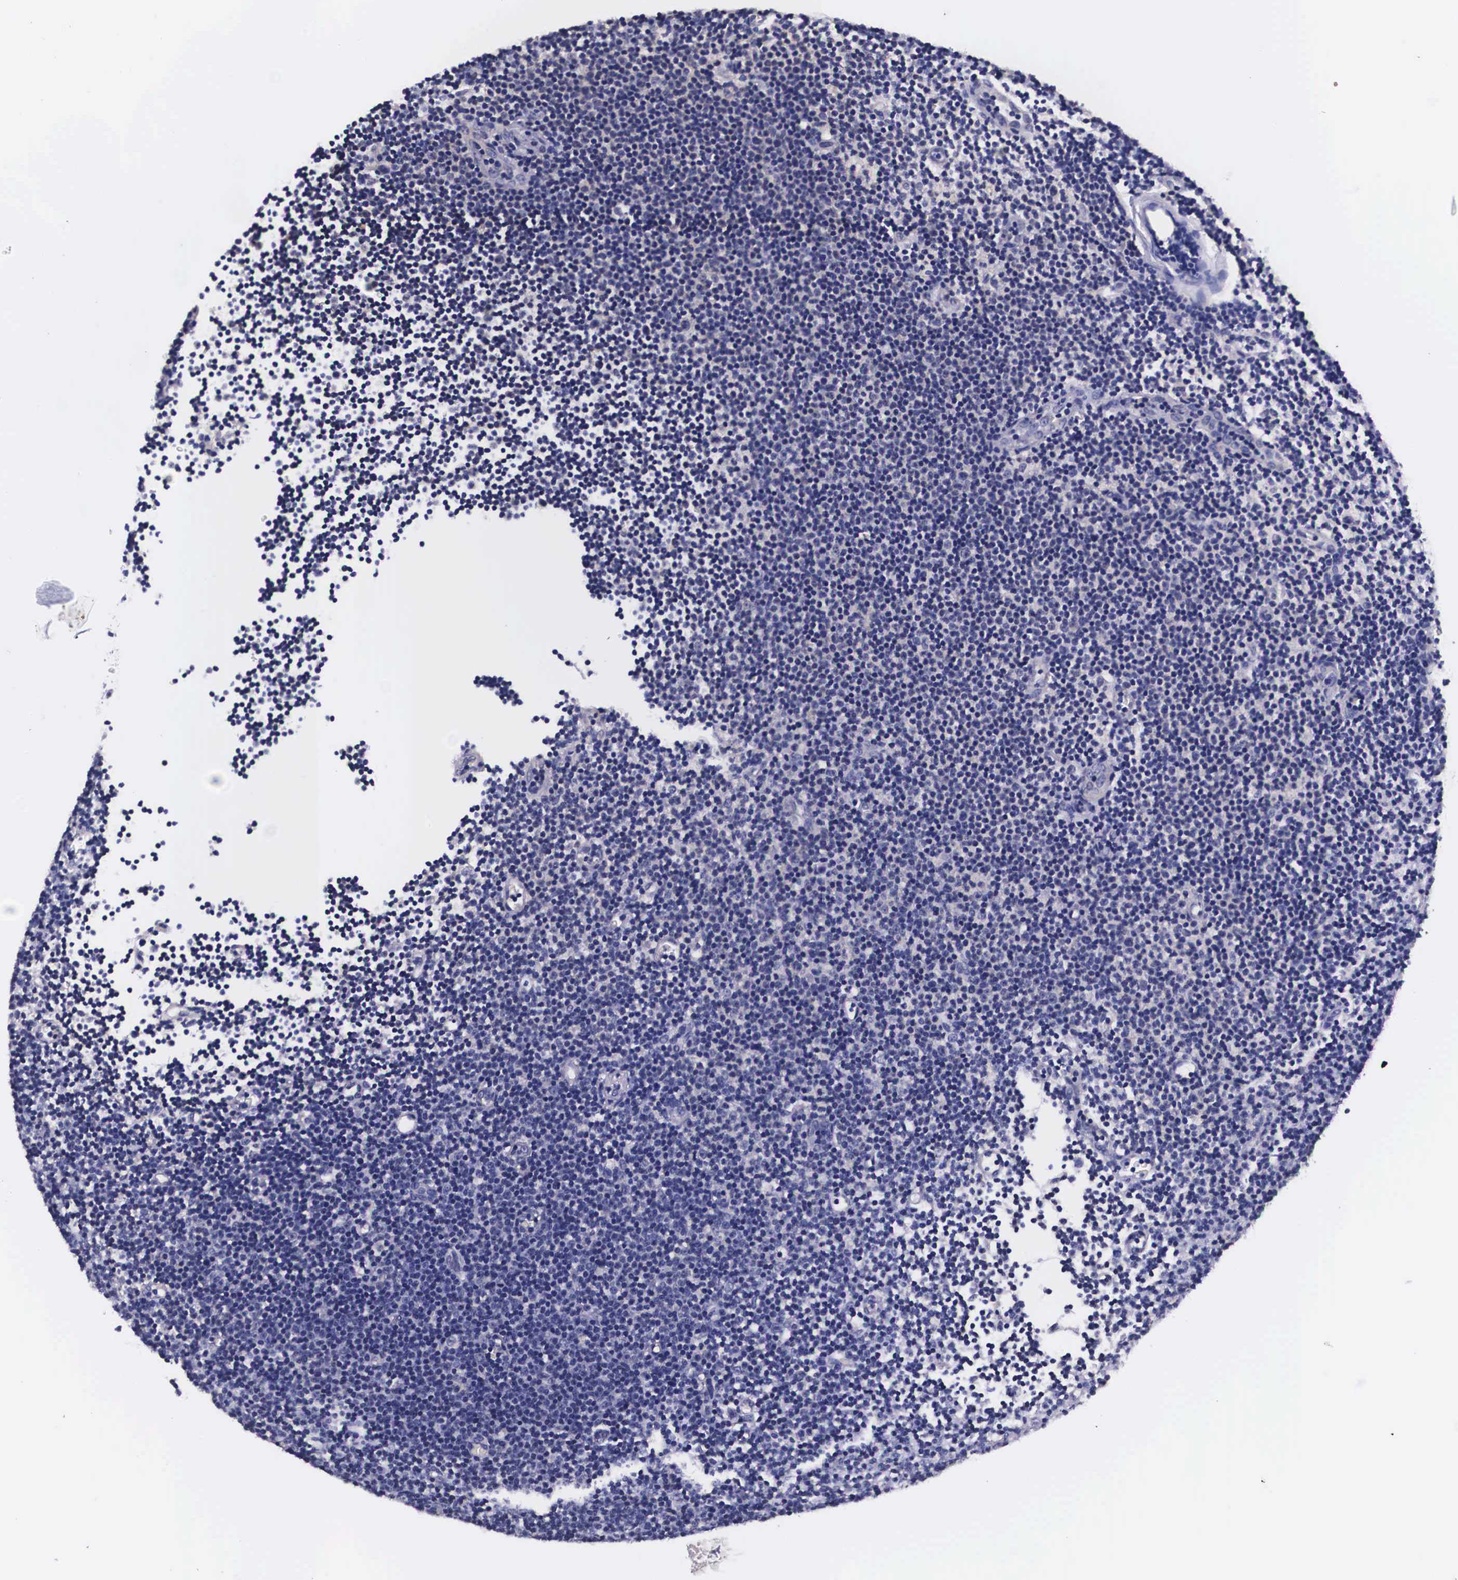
{"staining": {"intensity": "negative", "quantity": "none", "location": "none"}, "tissue": "lymphoma", "cell_type": "Tumor cells", "image_type": "cancer", "snomed": [{"axis": "morphology", "description": "Malignant lymphoma, non-Hodgkin's type, Low grade"}, {"axis": "topography", "description": "Lymph node"}], "caption": "DAB (3,3'-diaminobenzidine) immunohistochemical staining of lymphoma shows no significant positivity in tumor cells.", "gene": "PHETA2", "patient": {"sex": "male", "age": 57}}